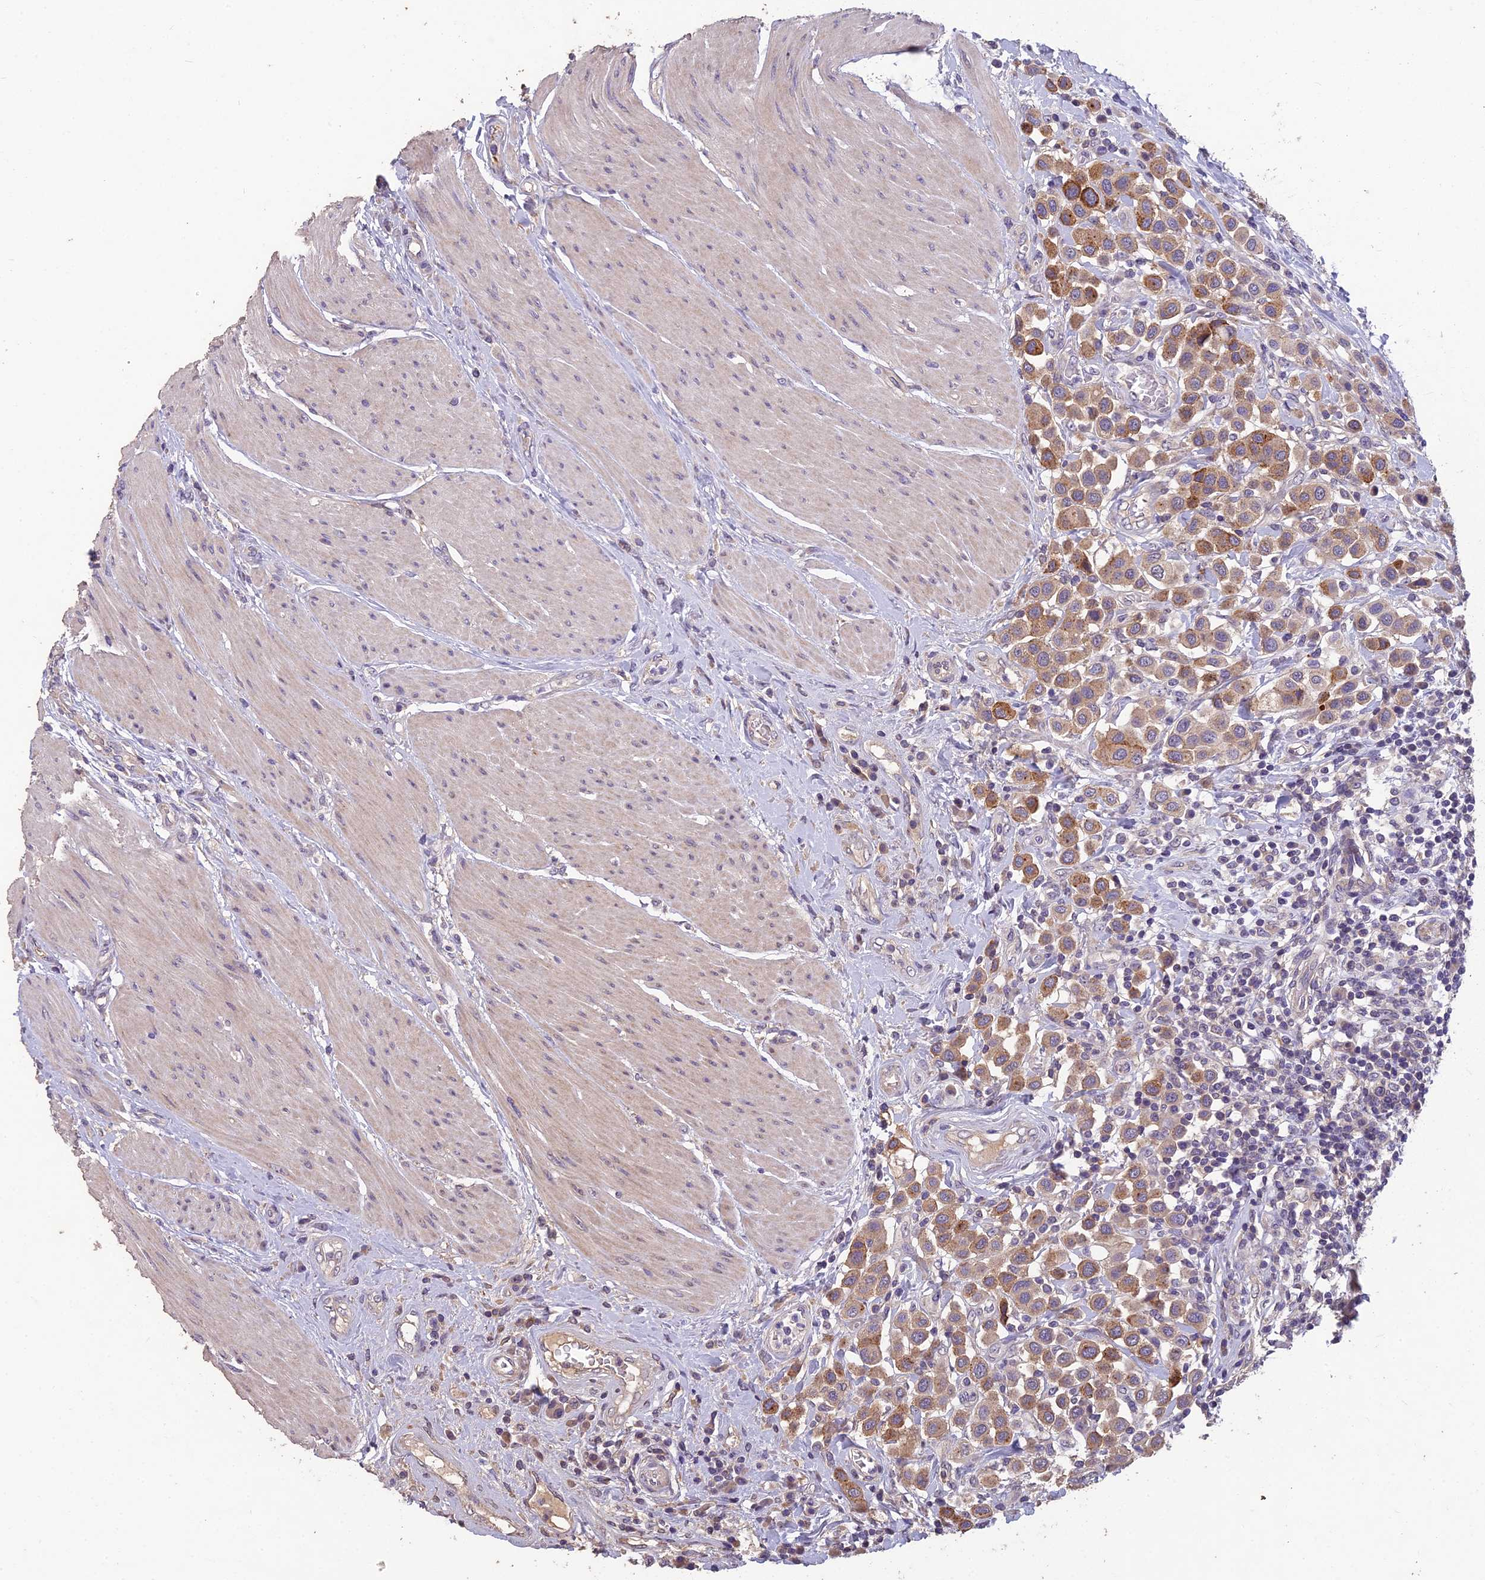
{"staining": {"intensity": "moderate", "quantity": "25%-75%", "location": "cytoplasmic/membranous"}, "tissue": "urothelial cancer", "cell_type": "Tumor cells", "image_type": "cancer", "snomed": [{"axis": "morphology", "description": "Urothelial carcinoma, High grade"}, {"axis": "topography", "description": "Urinary bladder"}], "caption": "The micrograph exhibits a brown stain indicating the presence of a protein in the cytoplasmic/membranous of tumor cells in urothelial cancer. Ihc stains the protein in brown and the nuclei are stained blue.", "gene": "CEACAM16", "patient": {"sex": "male", "age": 50}}